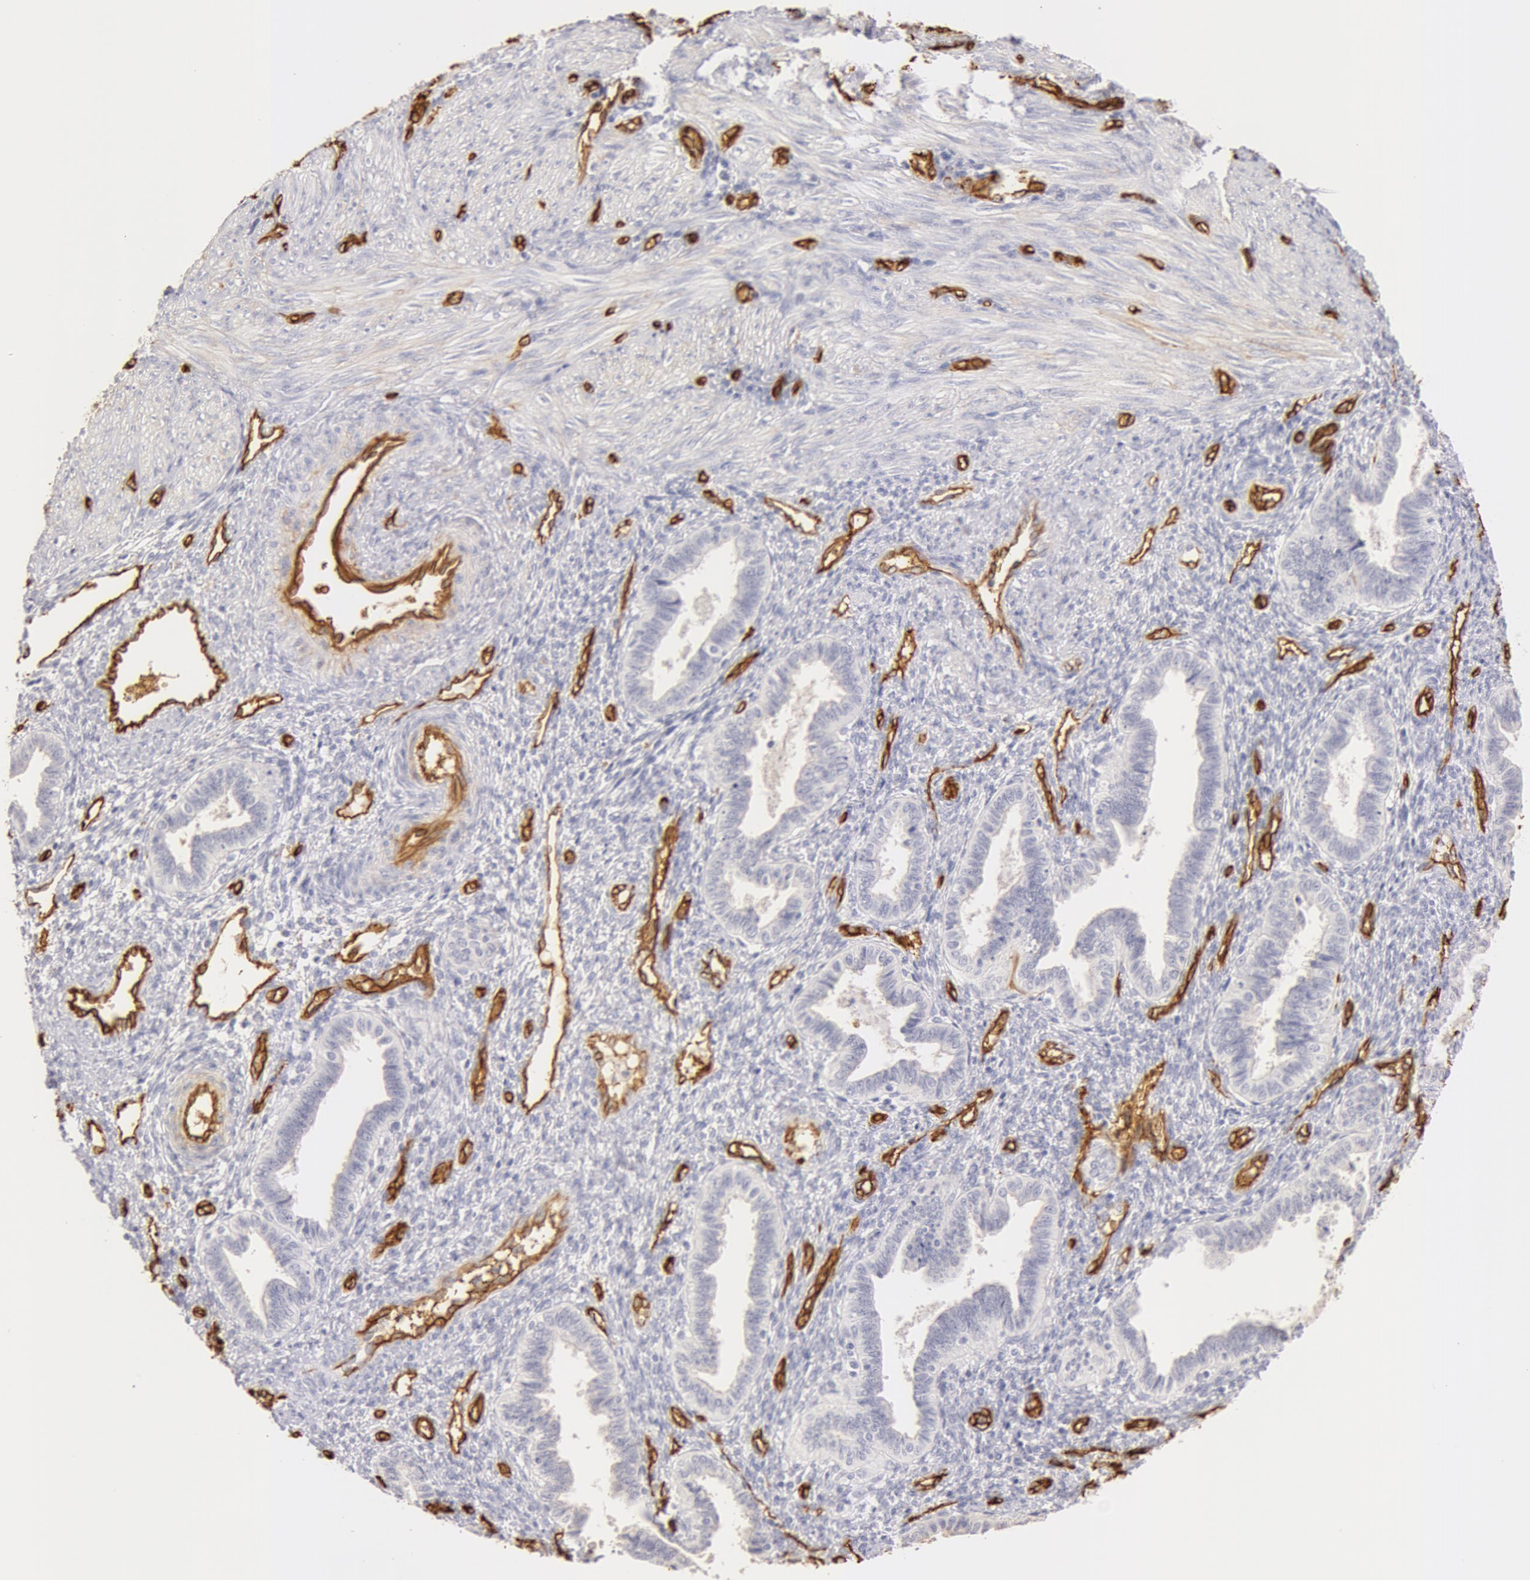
{"staining": {"intensity": "negative", "quantity": "none", "location": "none"}, "tissue": "endometrium", "cell_type": "Cells in endometrial stroma", "image_type": "normal", "snomed": [{"axis": "morphology", "description": "Normal tissue, NOS"}, {"axis": "topography", "description": "Endometrium"}], "caption": "Cells in endometrial stroma show no significant staining in benign endometrium.", "gene": "AQP1", "patient": {"sex": "female", "age": 36}}